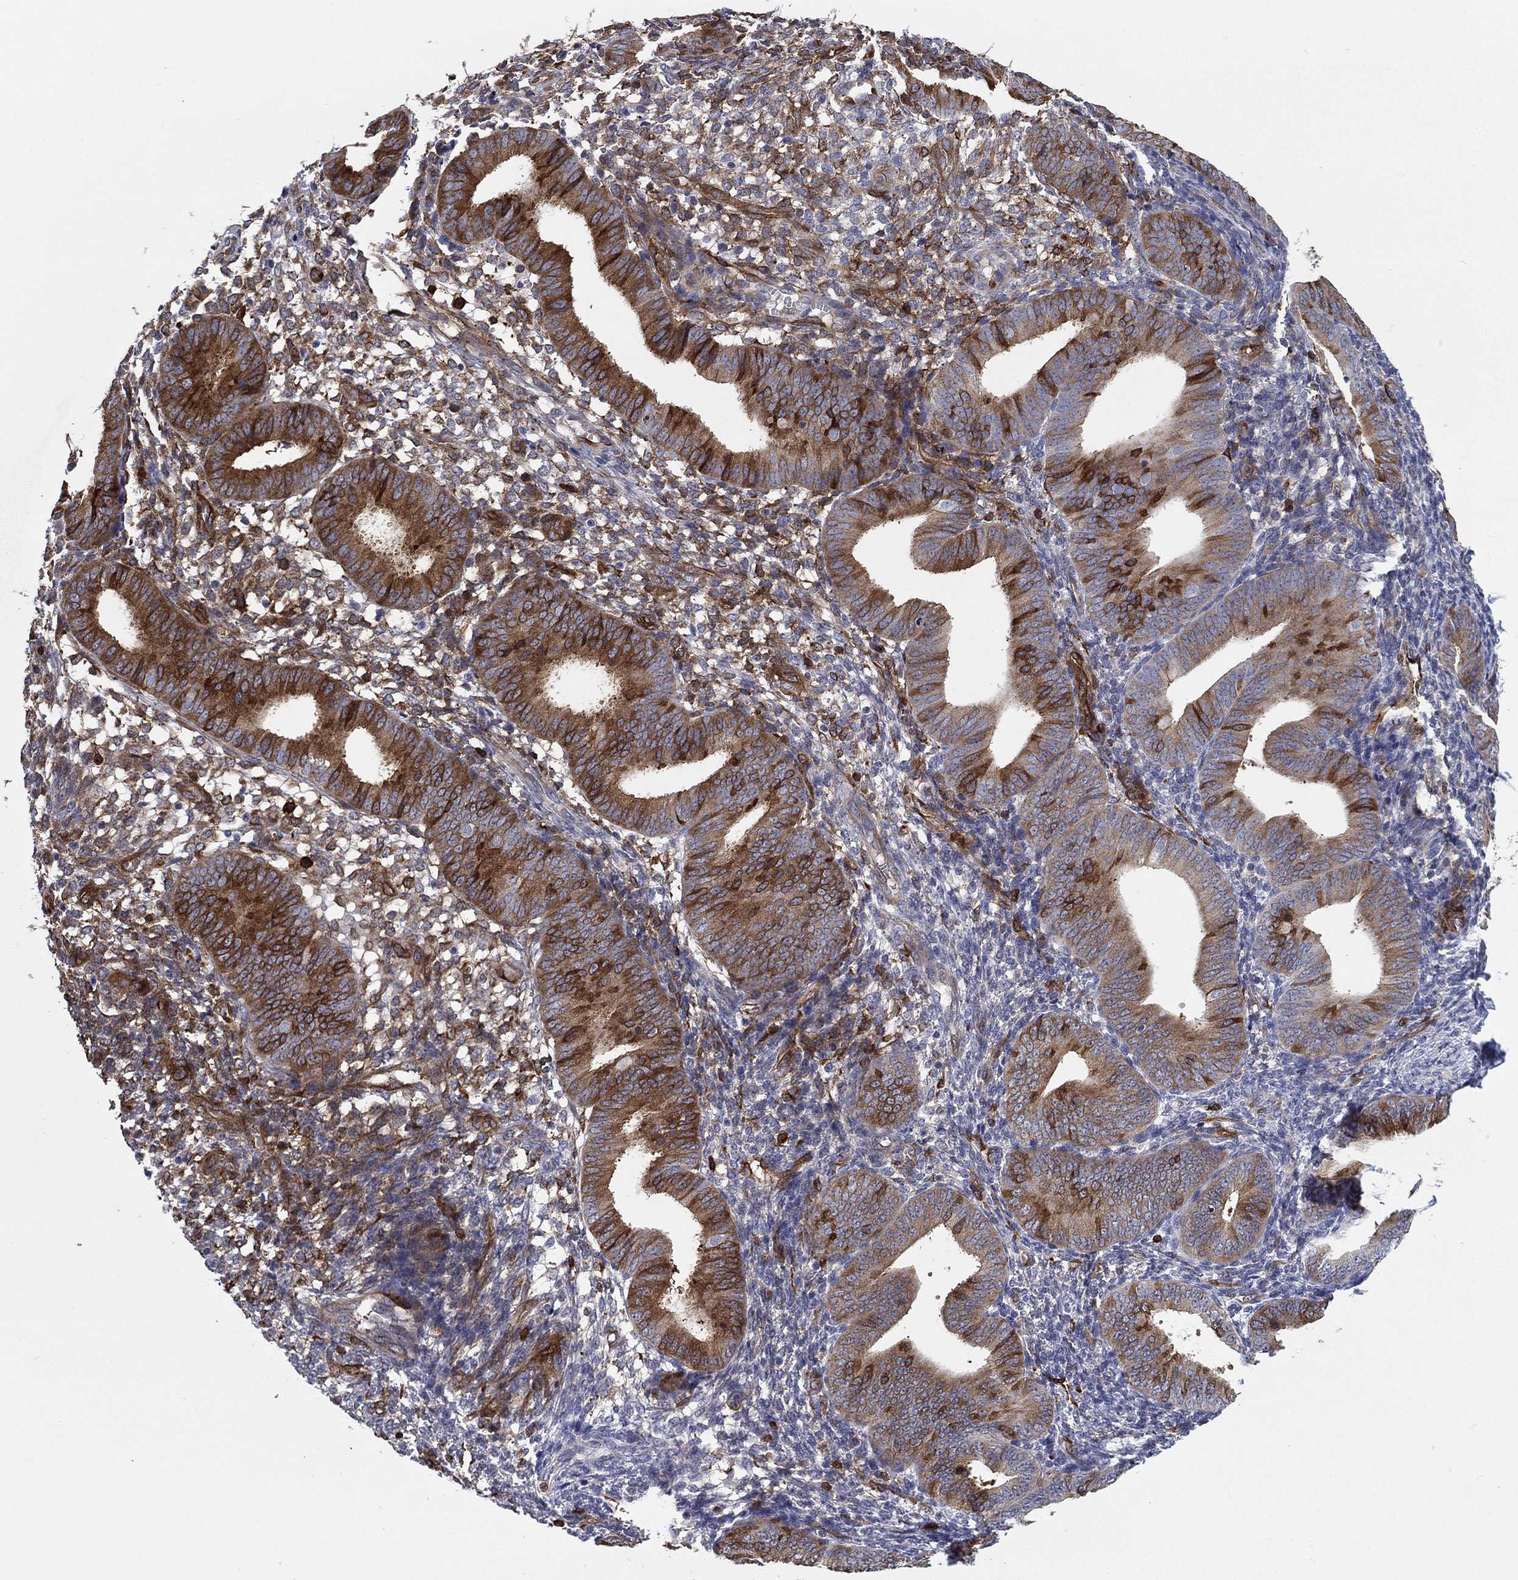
{"staining": {"intensity": "negative", "quantity": "none", "location": "none"}, "tissue": "endometrium", "cell_type": "Cells in endometrial stroma", "image_type": "normal", "snomed": [{"axis": "morphology", "description": "Normal tissue, NOS"}, {"axis": "topography", "description": "Endometrium"}], "caption": "IHC micrograph of benign human endometrium stained for a protein (brown), which displays no expression in cells in endometrial stroma.", "gene": "STMN1", "patient": {"sex": "female", "age": 39}}